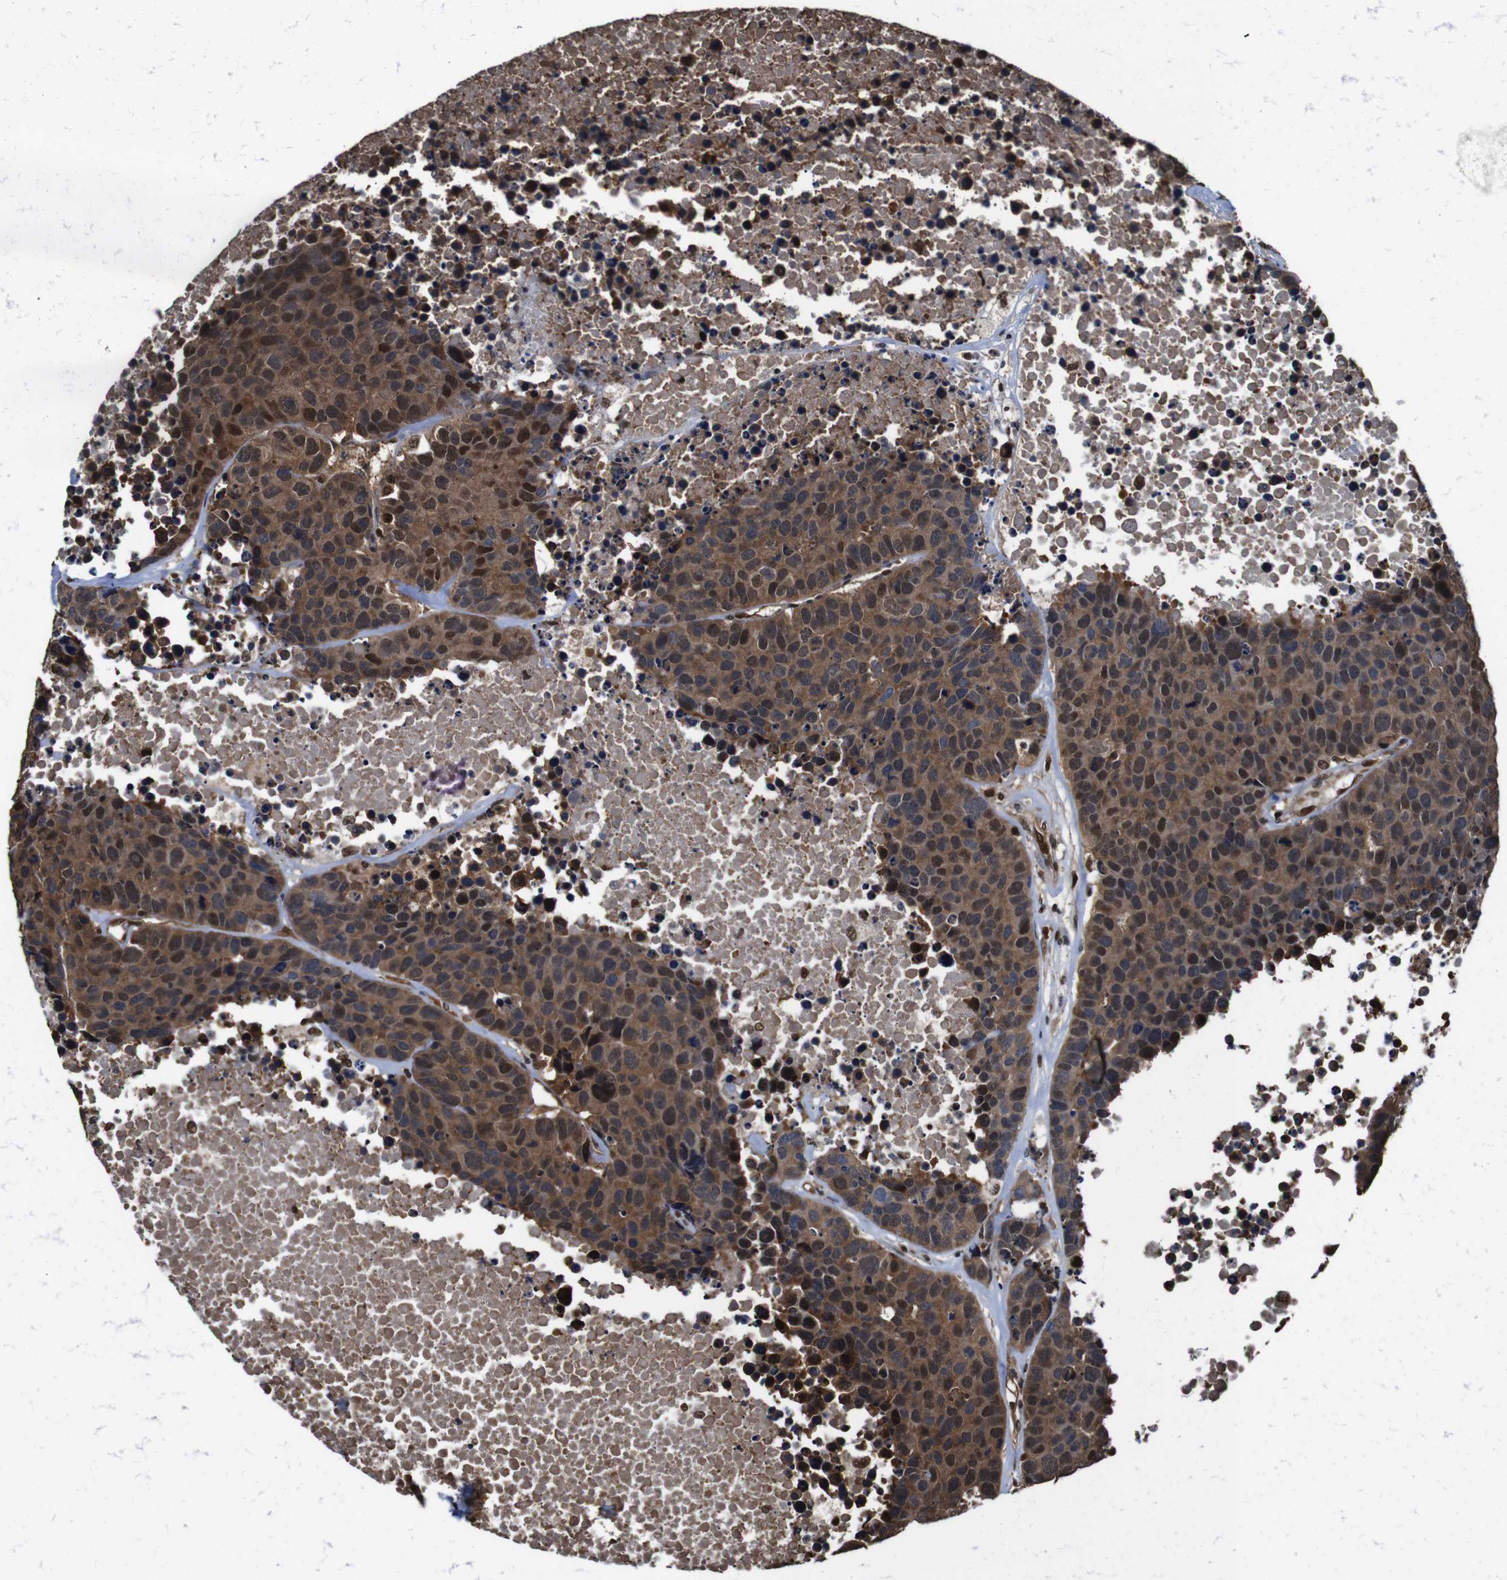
{"staining": {"intensity": "moderate", "quantity": ">75%", "location": "cytoplasmic/membranous,nuclear"}, "tissue": "carcinoid", "cell_type": "Tumor cells", "image_type": "cancer", "snomed": [{"axis": "morphology", "description": "Carcinoid, malignant, NOS"}, {"axis": "topography", "description": "Lung"}], "caption": "This is an image of IHC staining of carcinoid (malignant), which shows moderate staining in the cytoplasmic/membranous and nuclear of tumor cells.", "gene": "VCP", "patient": {"sex": "male", "age": 60}}